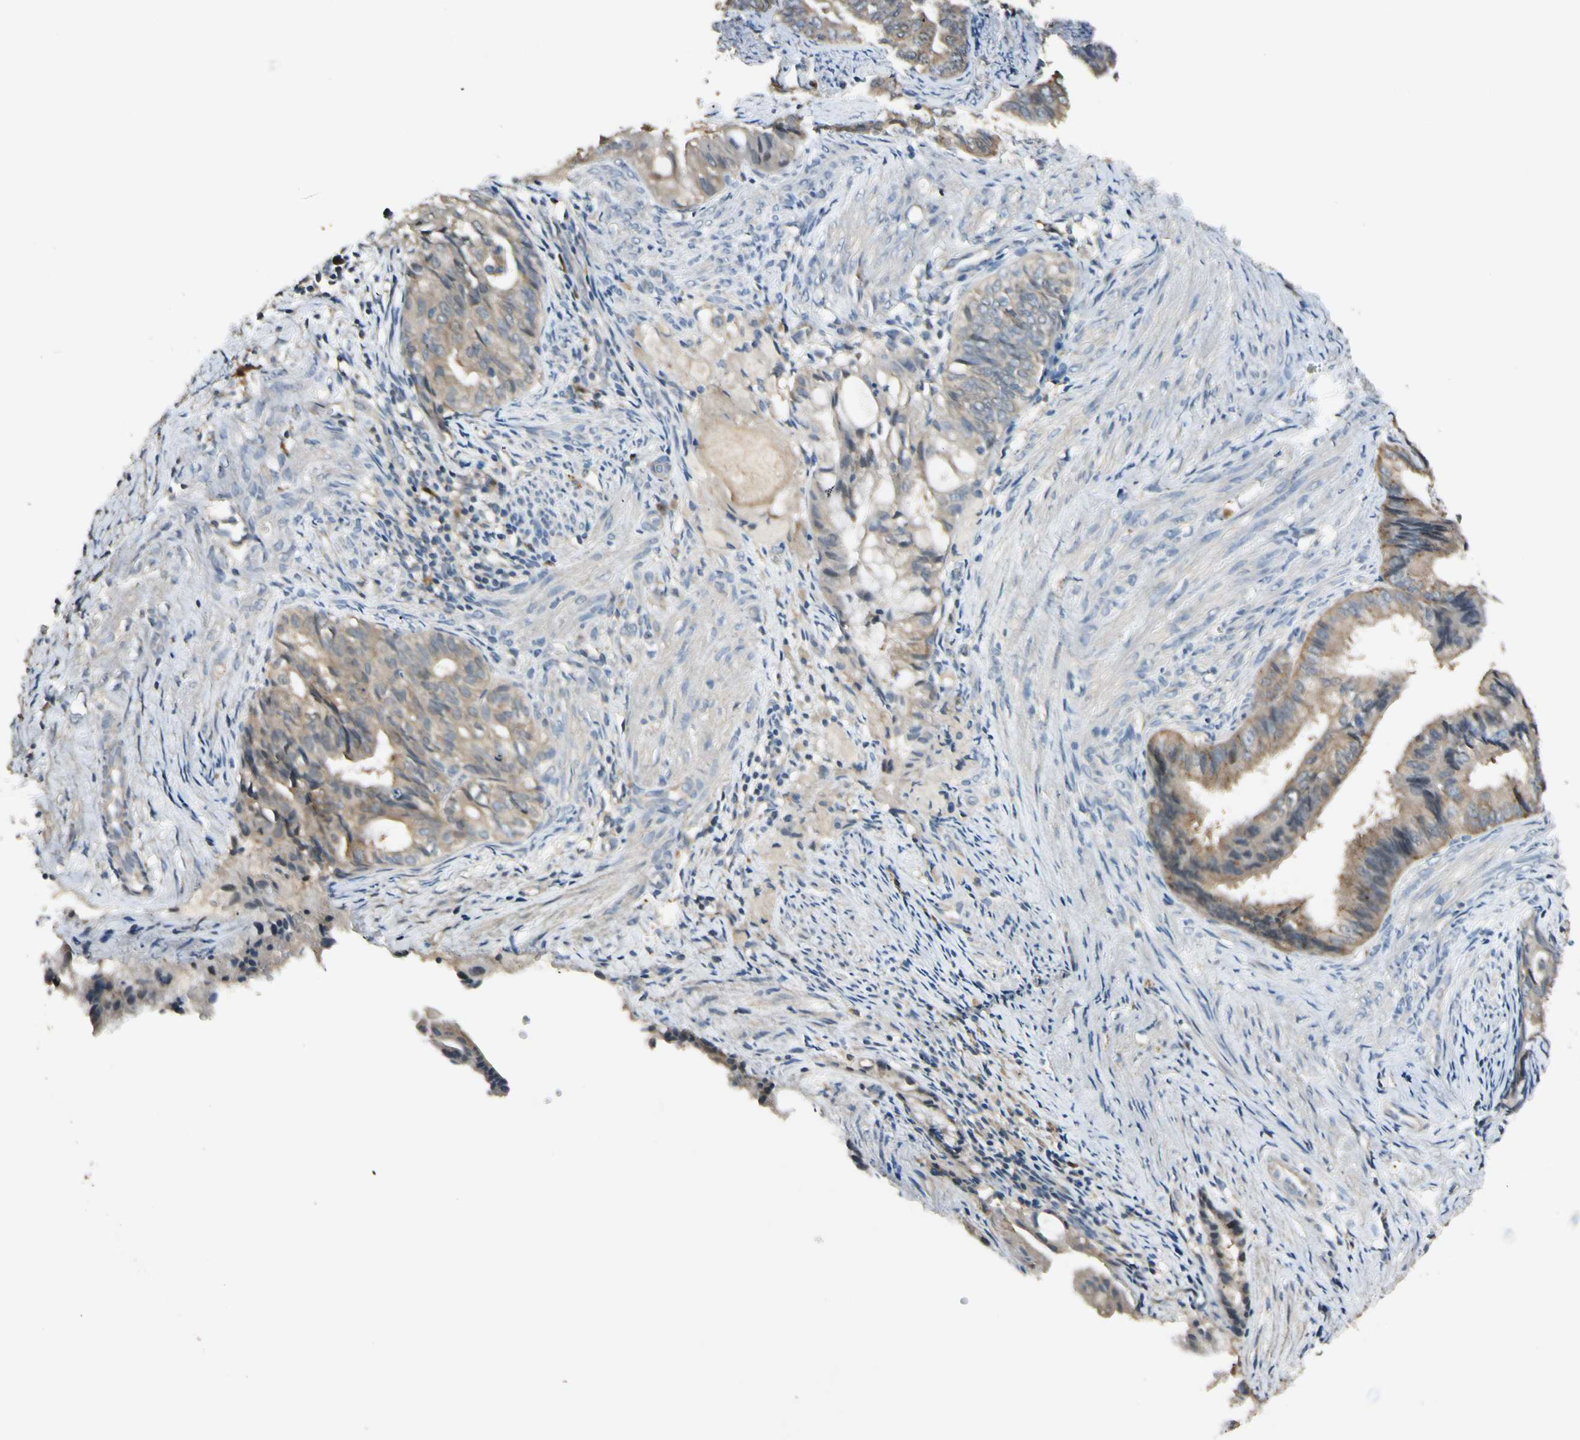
{"staining": {"intensity": "weak", "quantity": ">75%", "location": "cytoplasmic/membranous"}, "tissue": "endometrial cancer", "cell_type": "Tumor cells", "image_type": "cancer", "snomed": [{"axis": "morphology", "description": "Adenocarcinoma, NOS"}, {"axis": "topography", "description": "Endometrium"}], "caption": "A high-resolution image shows immunohistochemistry (IHC) staining of endometrial adenocarcinoma, which displays weak cytoplasmic/membranous positivity in about >75% of tumor cells.", "gene": "PLXNA1", "patient": {"sex": "female", "age": 86}}